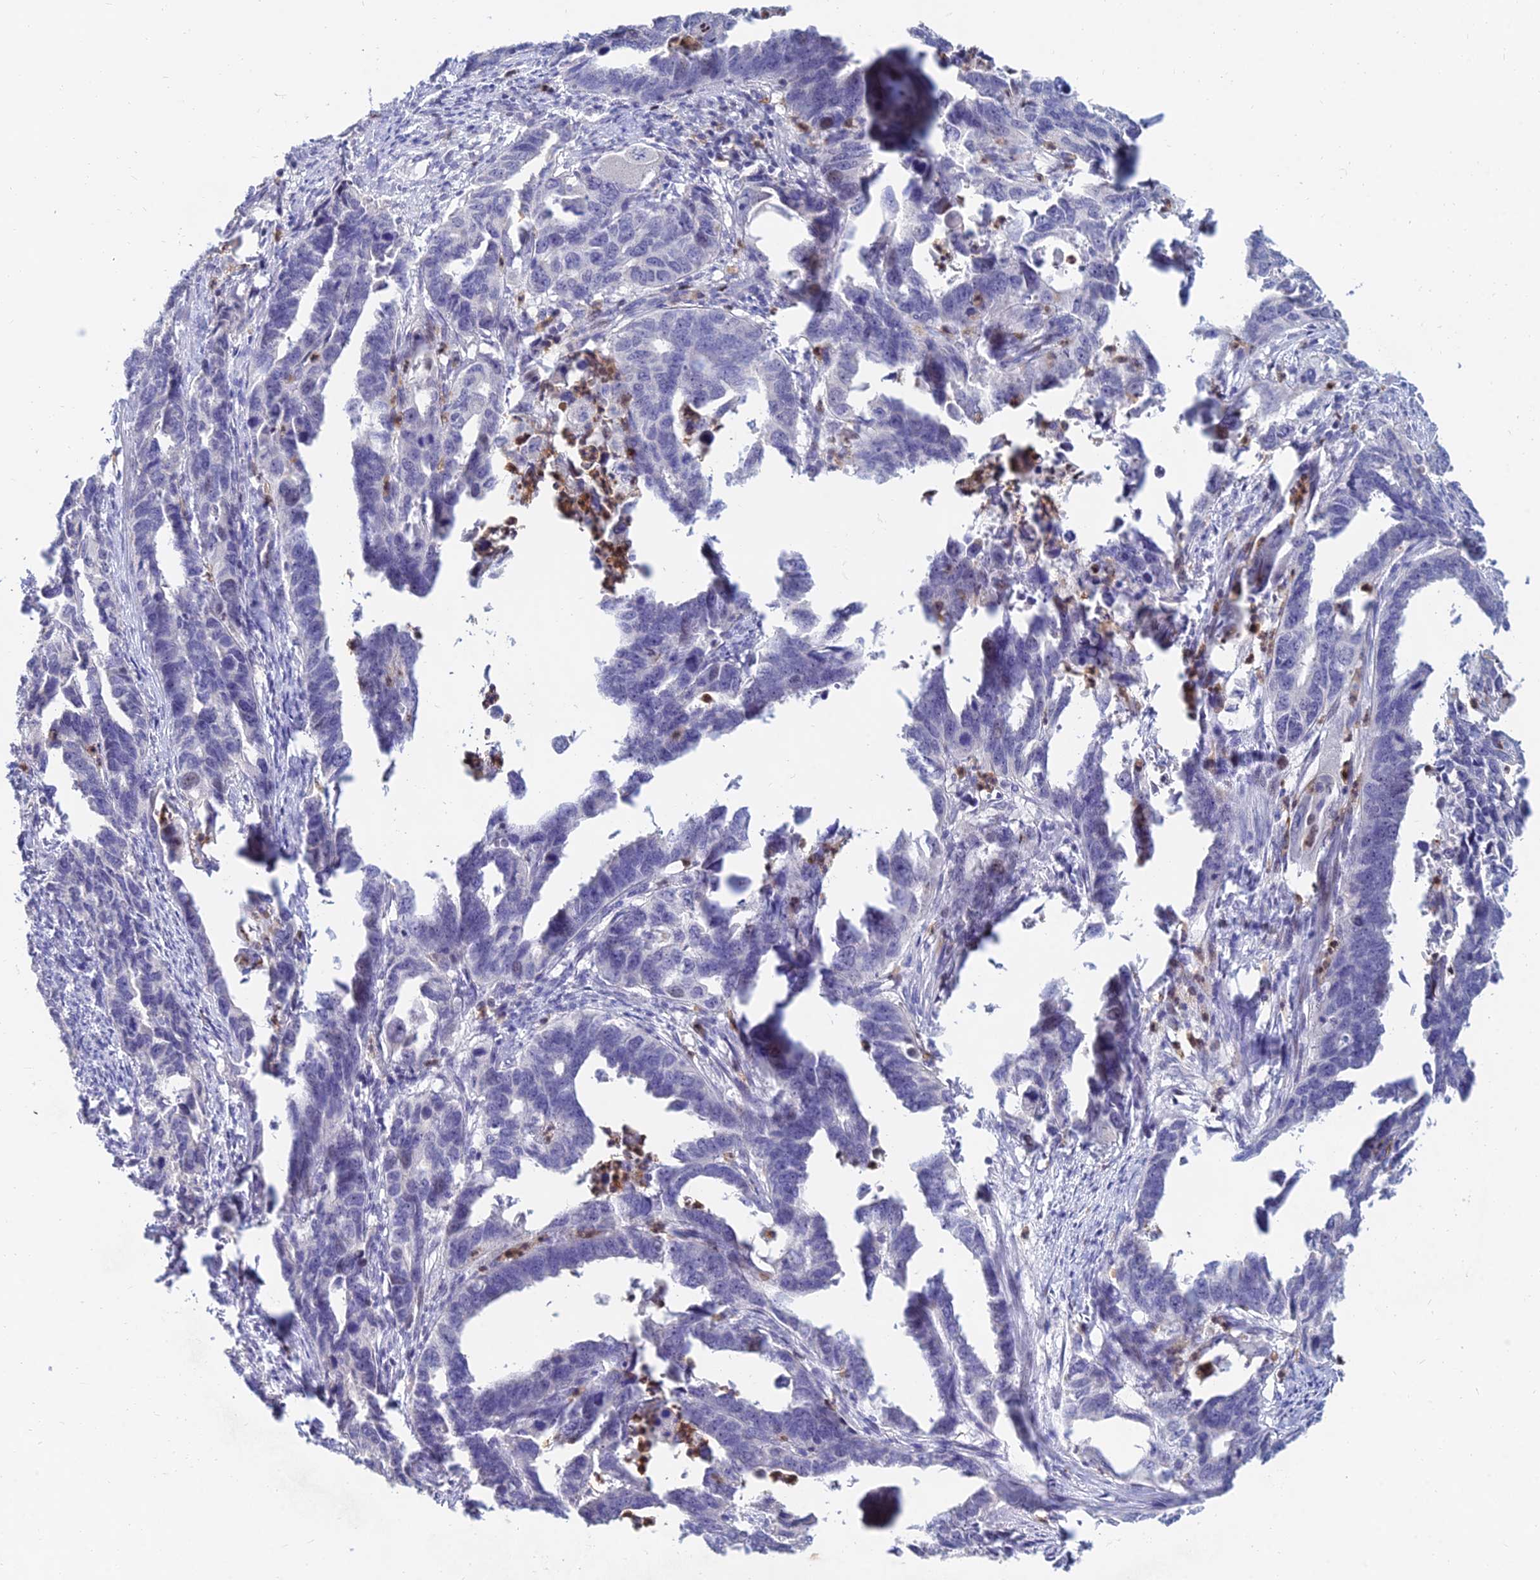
{"staining": {"intensity": "negative", "quantity": "none", "location": "none"}, "tissue": "endometrial cancer", "cell_type": "Tumor cells", "image_type": "cancer", "snomed": [{"axis": "morphology", "description": "Adenocarcinoma, NOS"}, {"axis": "topography", "description": "Endometrium"}], "caption": "Protein analysis of endometrial cancer (adenocarcinoma) exhibits no significant expression in tumor cells.", "gene": "GOLGA6D", "patient": {"sex": "female", "age": 65}}